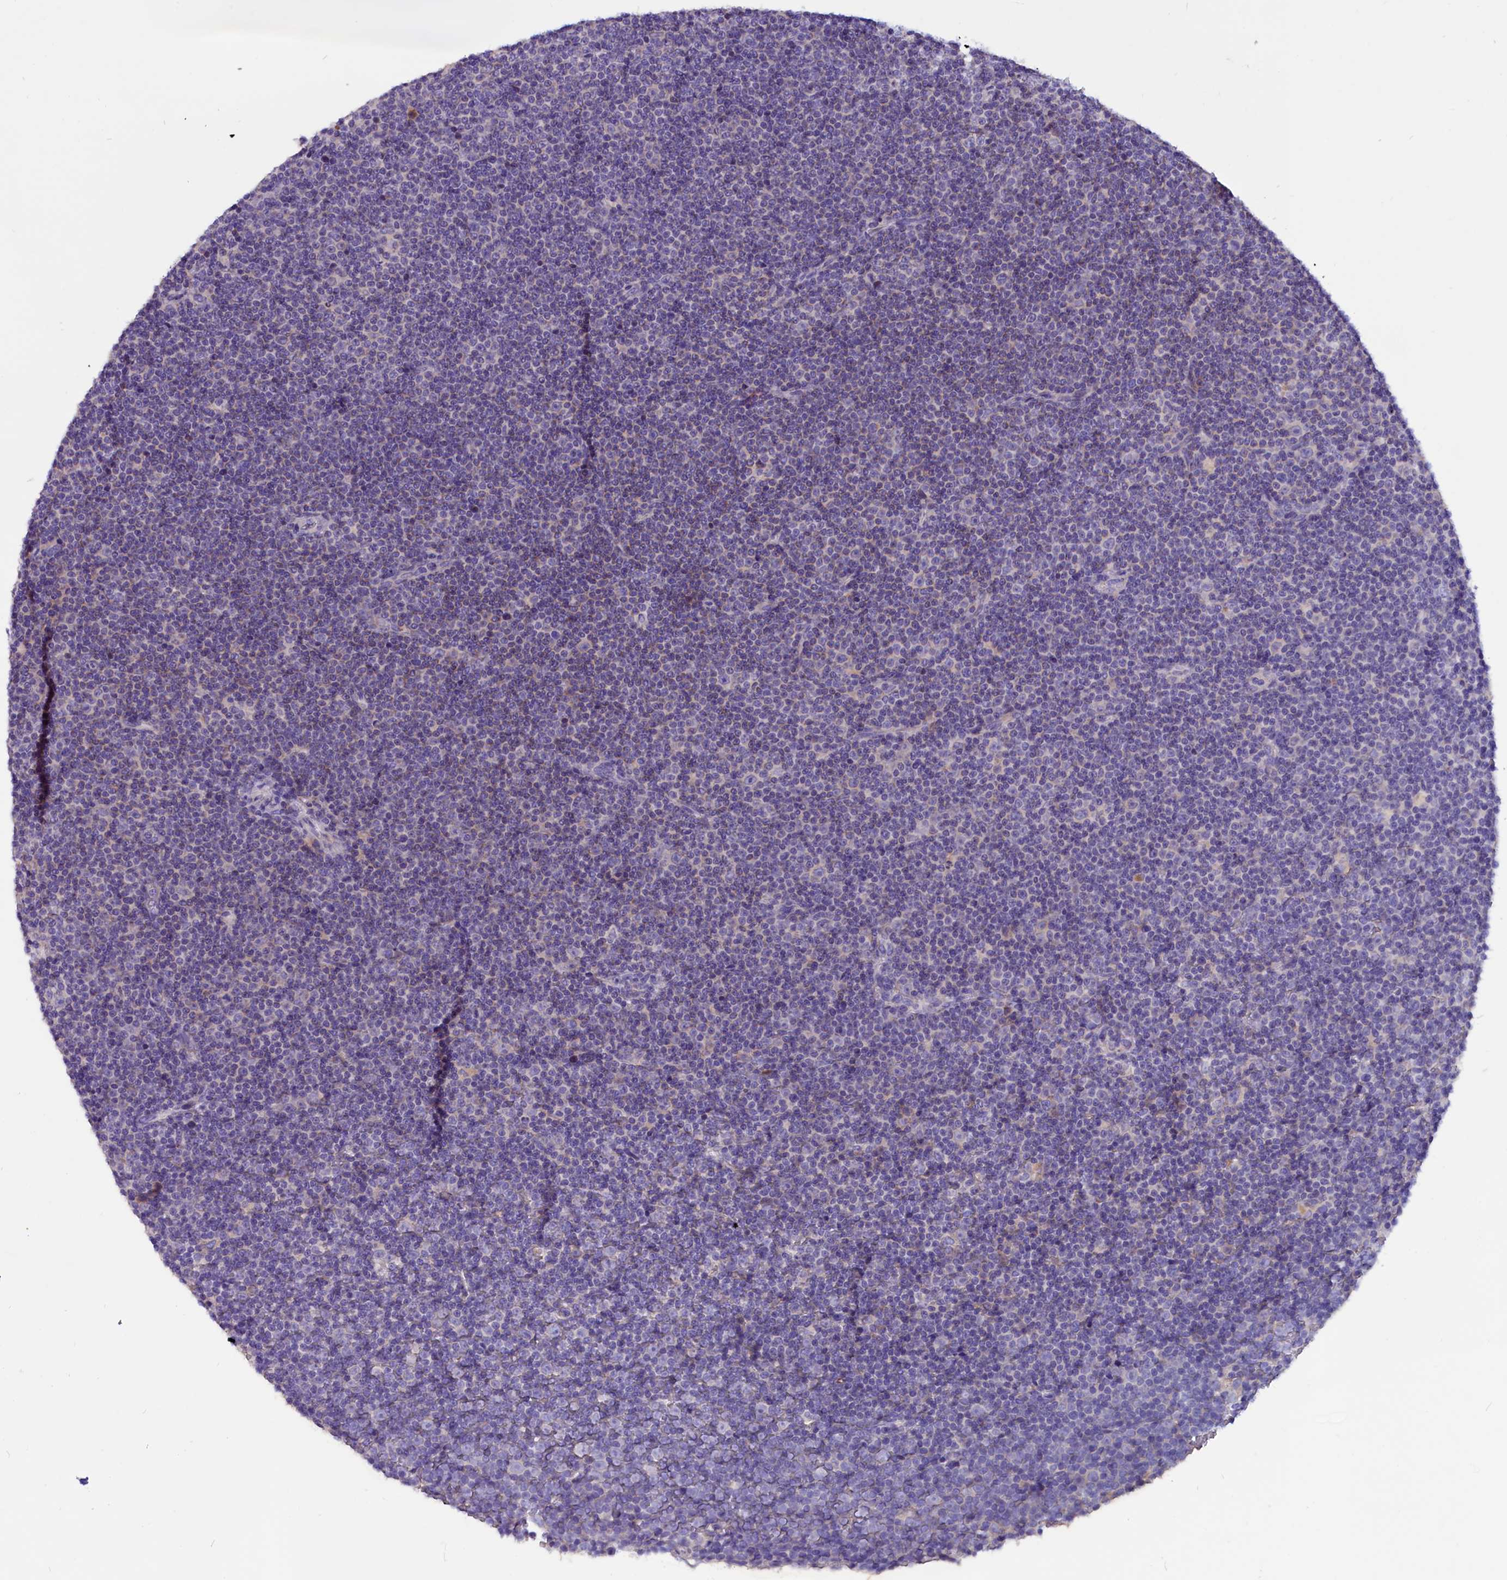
{"staining": {"intensity": "negative", "quantity": "none", "location": "none"}, "tissue": "lymphoma", "cell_type": "Tumor cells", "image_type": "cancer", "snomed": [{"axis": "morphology", "description": "Malignant lymphoma, non-Hodgkin's type, Low grade"}, {"axis": "topography", "description": "Lymph node"}], "caption": "Photomicrograph shows no significant protein expression in tumor cells of malignant lymphoma, non-Hodgkin's type (low-grade).", "gene": "CCBE1", "patient": {"sex": "female", "age": 67}}